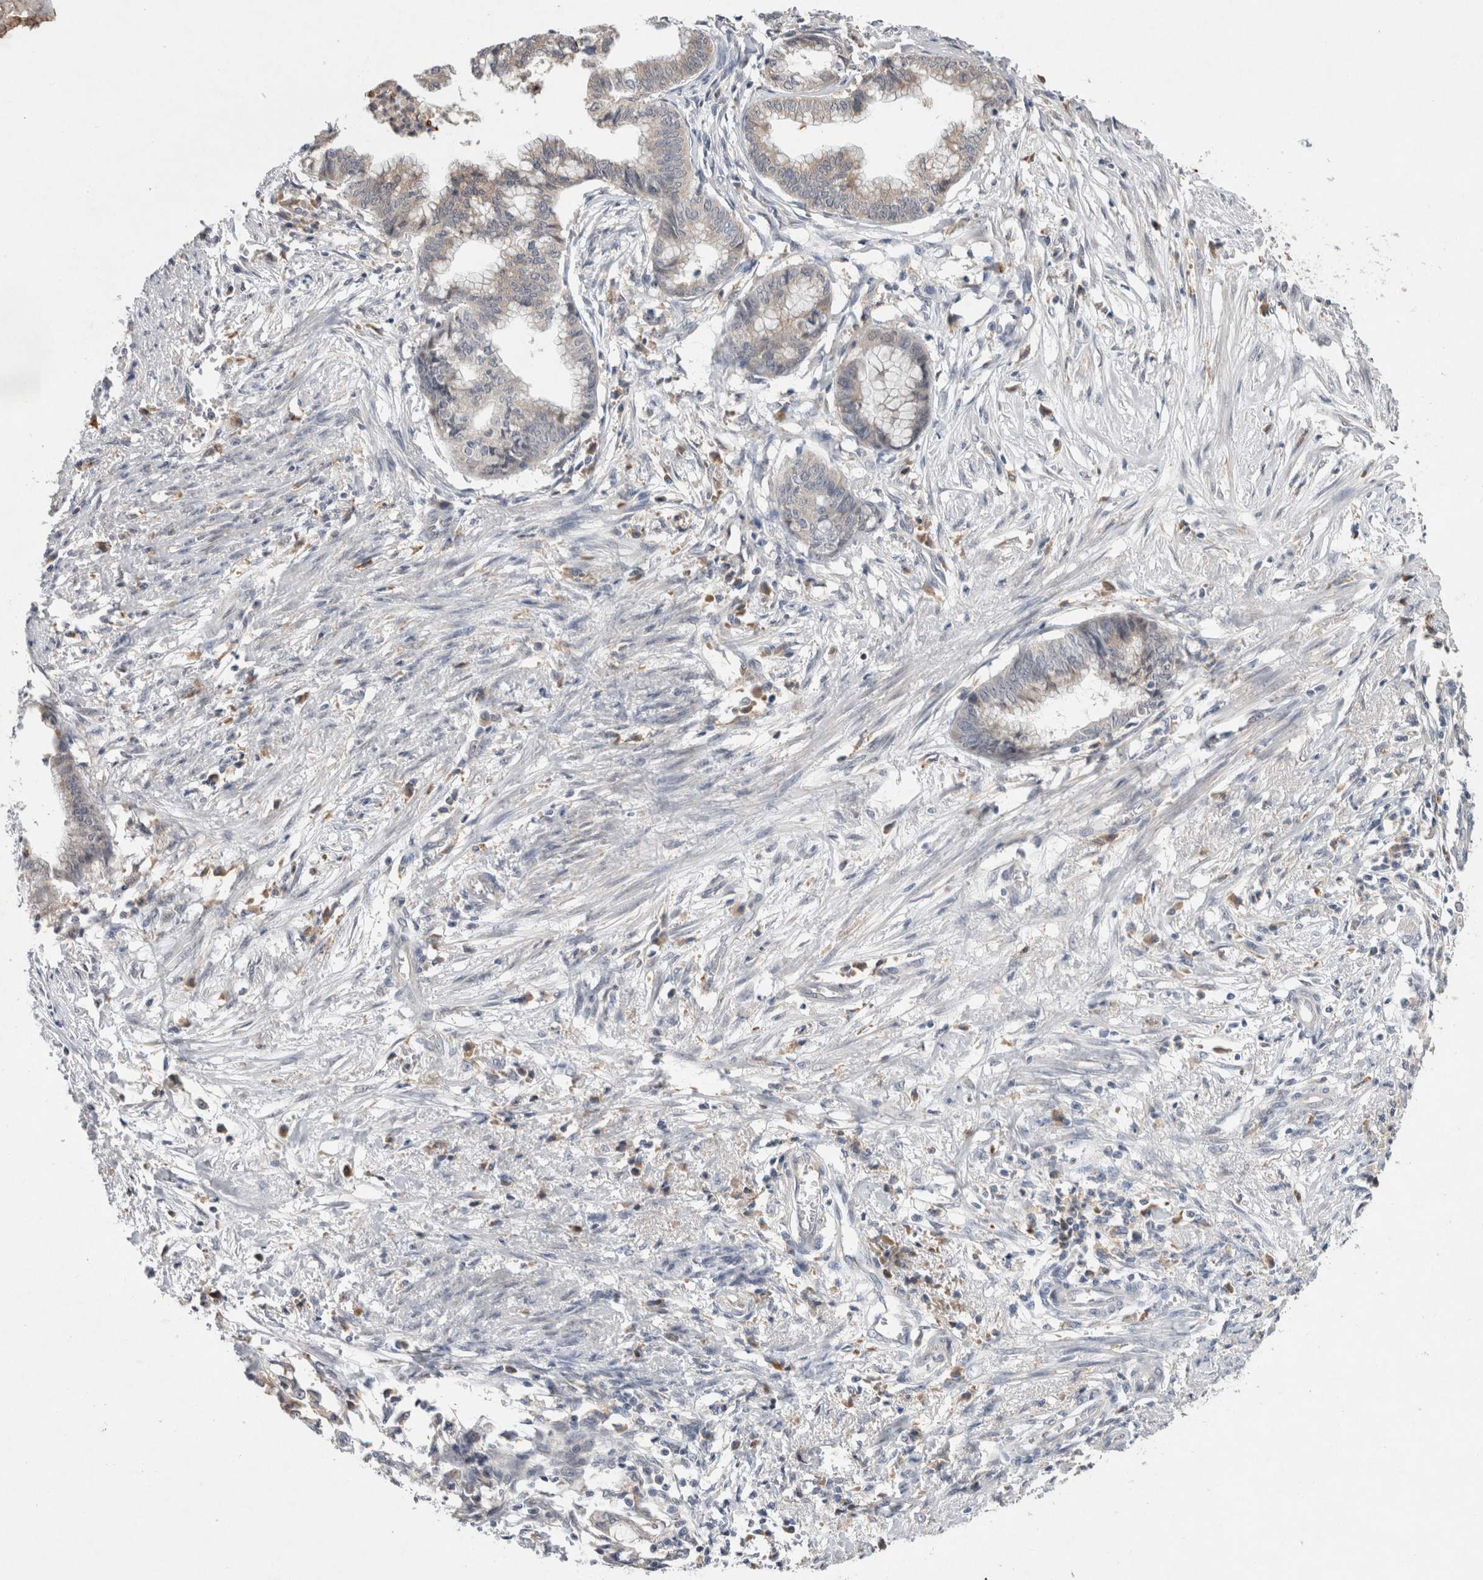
{"staining": {"intensity": "negative", "quantity": "none", "location": "none"}, "tissue": "endometrial cancer", "cell_type": "Tumor cells", "image_type": "cancer", "snomed": [{"axis": "morphology", "description": "Necrosis, NOS"}, {"axis": "morphology", "description": "Adenocarcinoma, NOS"}, {"axis": "topography", "description": "Endometrium"}], "caption": "Immunohistochemical staining of human adenocarcinoma (endometrial) shows no significant positivity in tumor cells.", "gene": "VSIG4", "patient": {"sex": "female", "age": 79}}